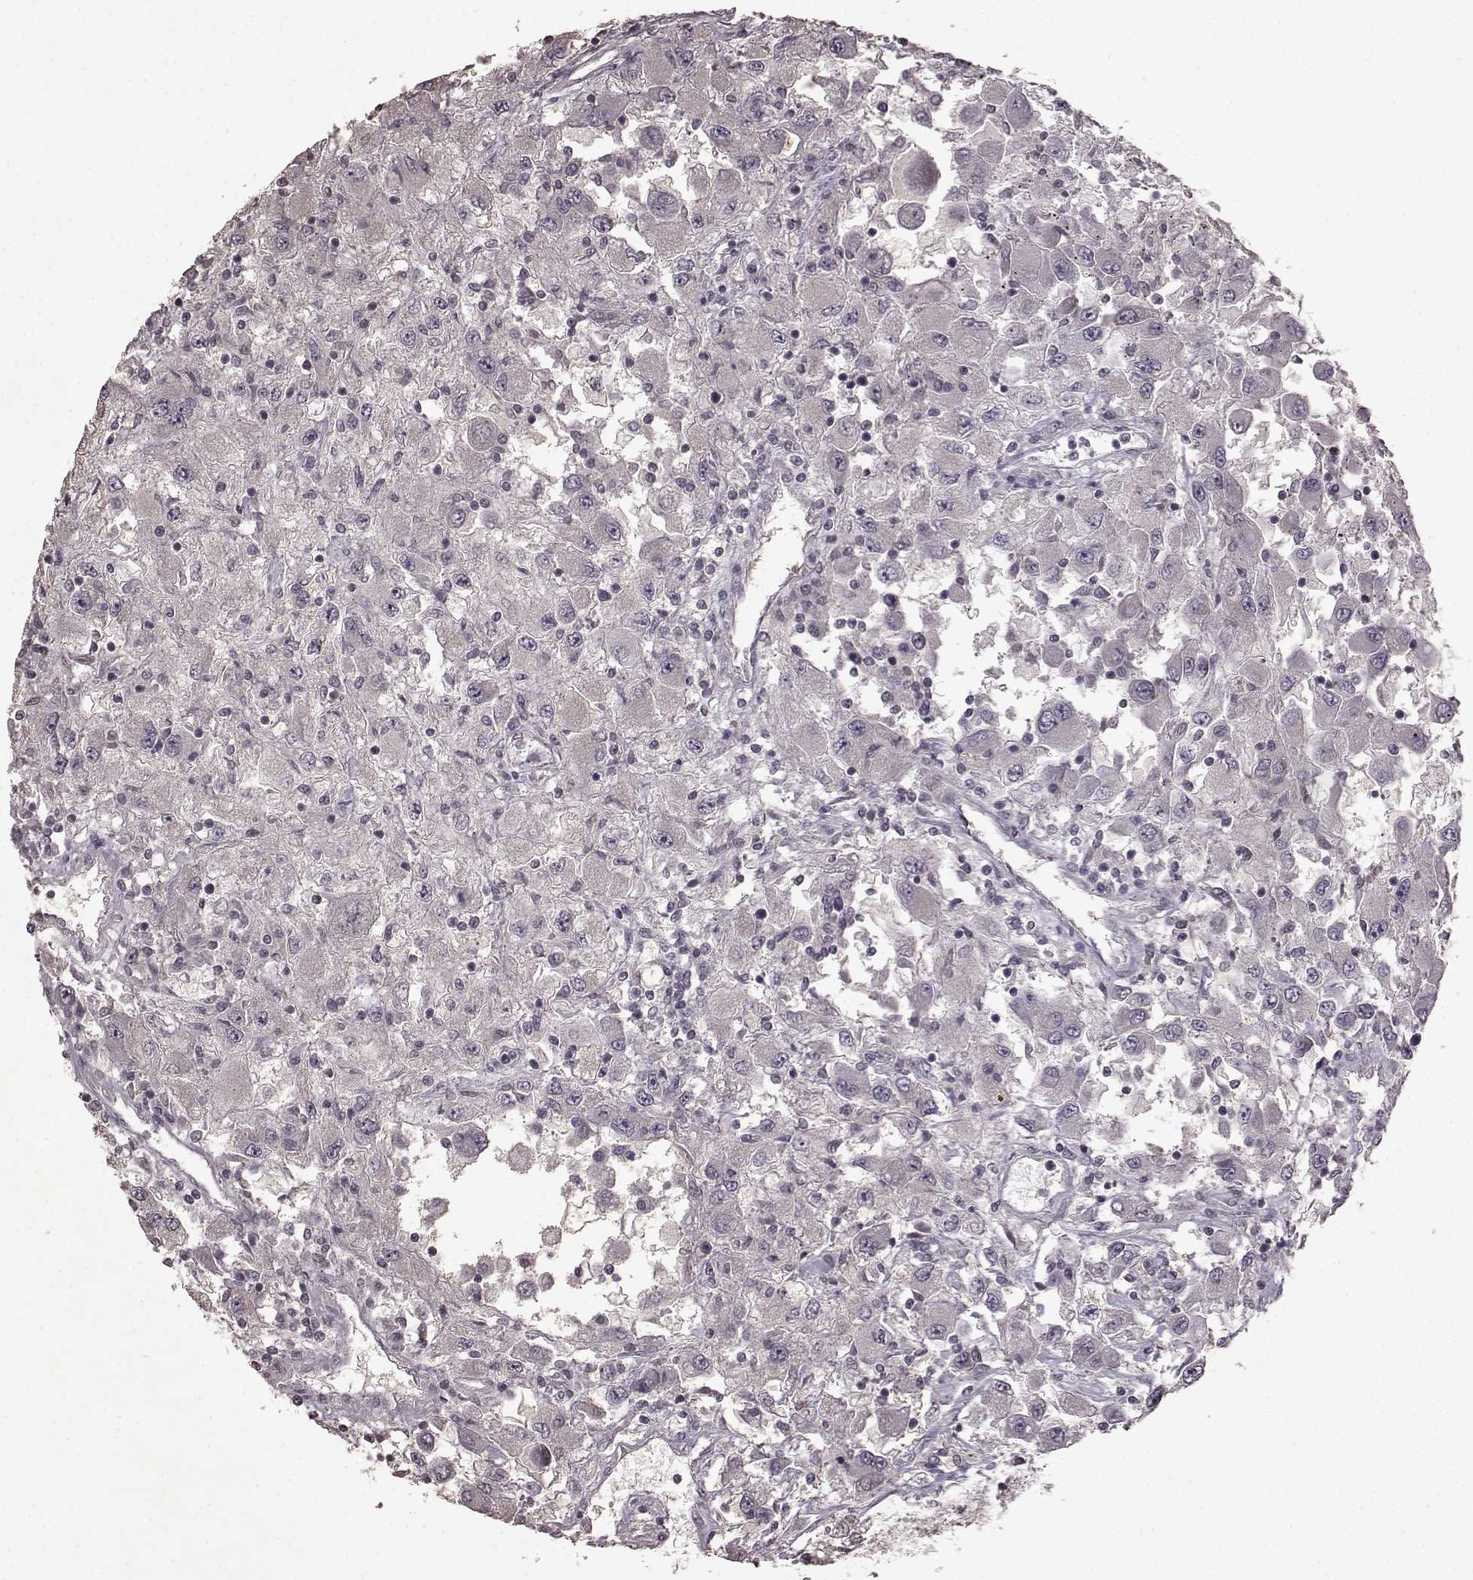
{"staining": {"intensity": "negative", "quantity": "none", "location": "none"}, "tissue": "renal cancer", "cell_type": "Tumor cells", "image_type": "cancer", "snomed": [{"axis": "morphology", "description": "Adenocarcinoma, NOS"}, {"axis": "topography", "description": "Kidney"}], "caption": "A histopathology image of adenocarcinoma (renal) stained for a protein shows no brown staining in tumor cells.", "gene": "LHB", "patient": {"sex": "female", "age": 67}}